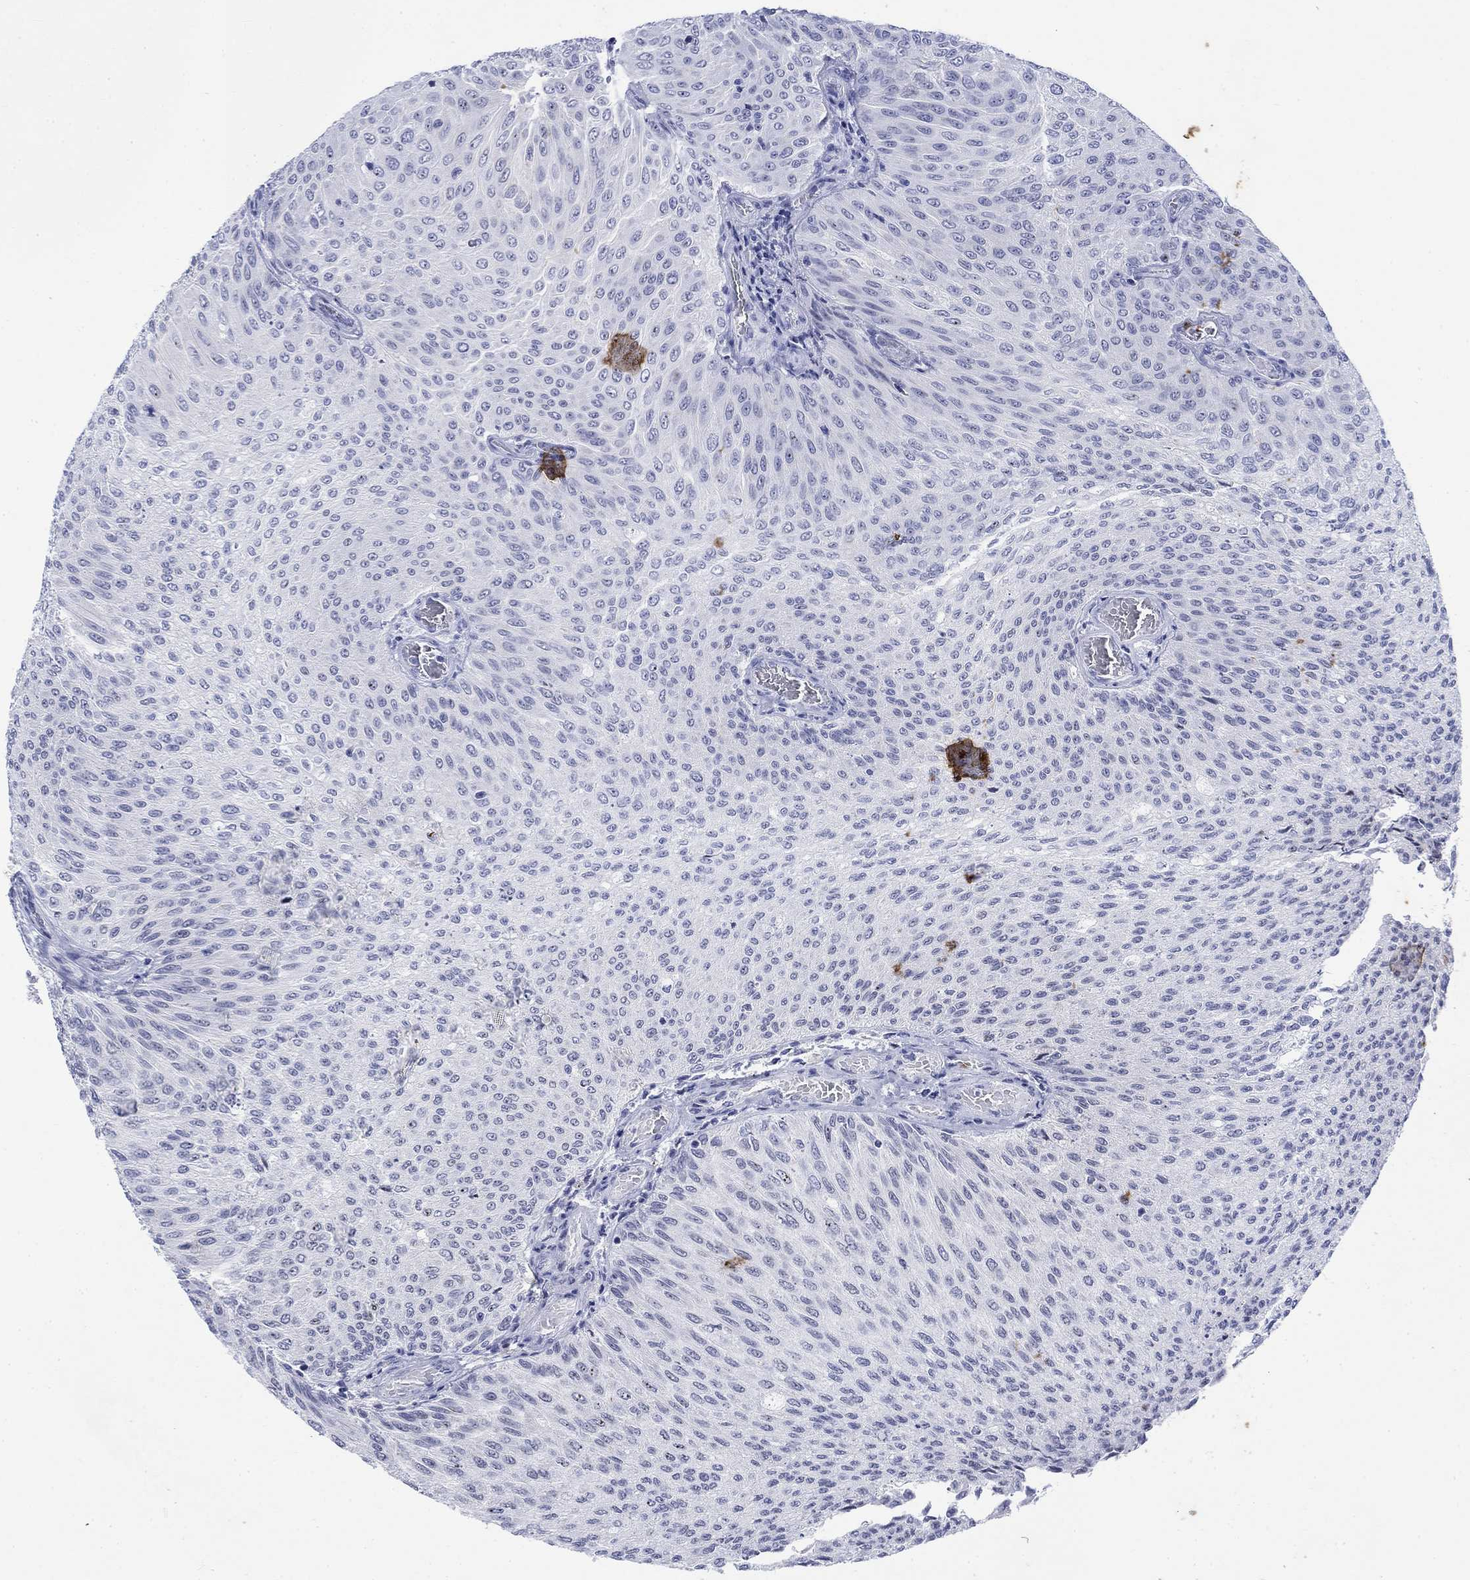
{"staining": {"intensity": "negative", "quantity": "none", "location": "none"}, "tissue": "urothelial cancer", "cell_type": "Tumor cells", "image_type": "cancer", "snomed": [{"axis": "morphology", "description": "Urothelial carcinoma, Low grade"}, {"axis": "topography", "description": "Ureter, NOS"}, {"axis": "topography", "description": "Urinary bladder"}], "caption": "Immunohistochemistry (IHC) micrograph of neoplastic tissue: urothelial cancer stained with DAB exhibits no significant protein positivity in tumor cells.", "gene": "KRT76", "patient": {"sex": "male", "age": 78}}